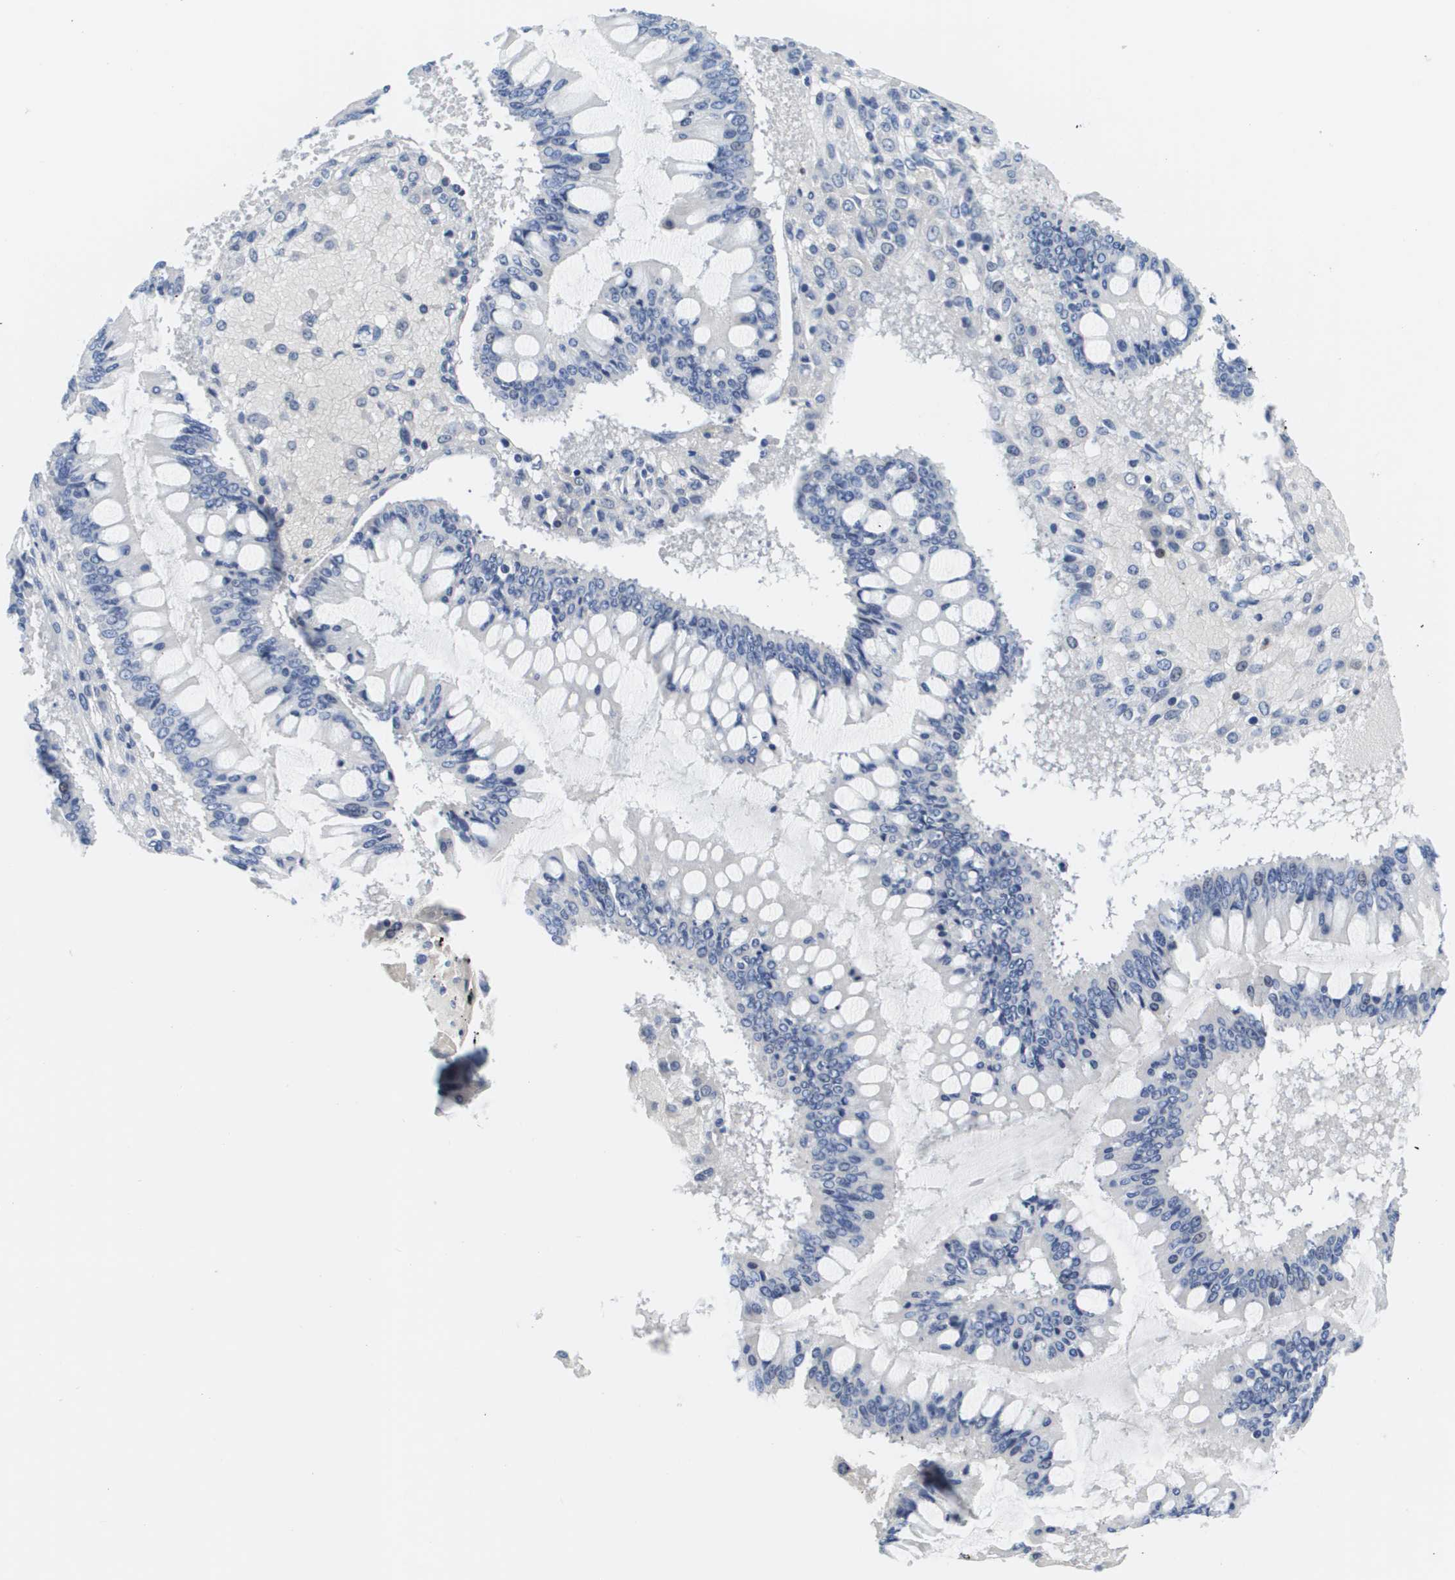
{"staining": {"intensity": "negative", "quantity": "none", "location": "none"}, "tissue": "ovarian cancer", "cell_type": "Tumor cells", "image_type": "cancer", "snomed": [{"axis": "morphology", "description": "Cystadenocarcinoma, mucinous, NOS"}, {"axis": "topography", "description": "Ovary"}], "caption": "High magnification brightfield microscopy of ovarian mucinous cystadenocarcinoma stained with DAB (3,3'-diaminobenzidine) (brown) and counterstained with hematoxylin (blue): tumor cells show no significant expression. The staining is performed using DAB brown chromogen with nuclei counter-stained in using hematoxylin.", "gene": "HMOX1", "patient": {"sex": "female", "age": 73}}